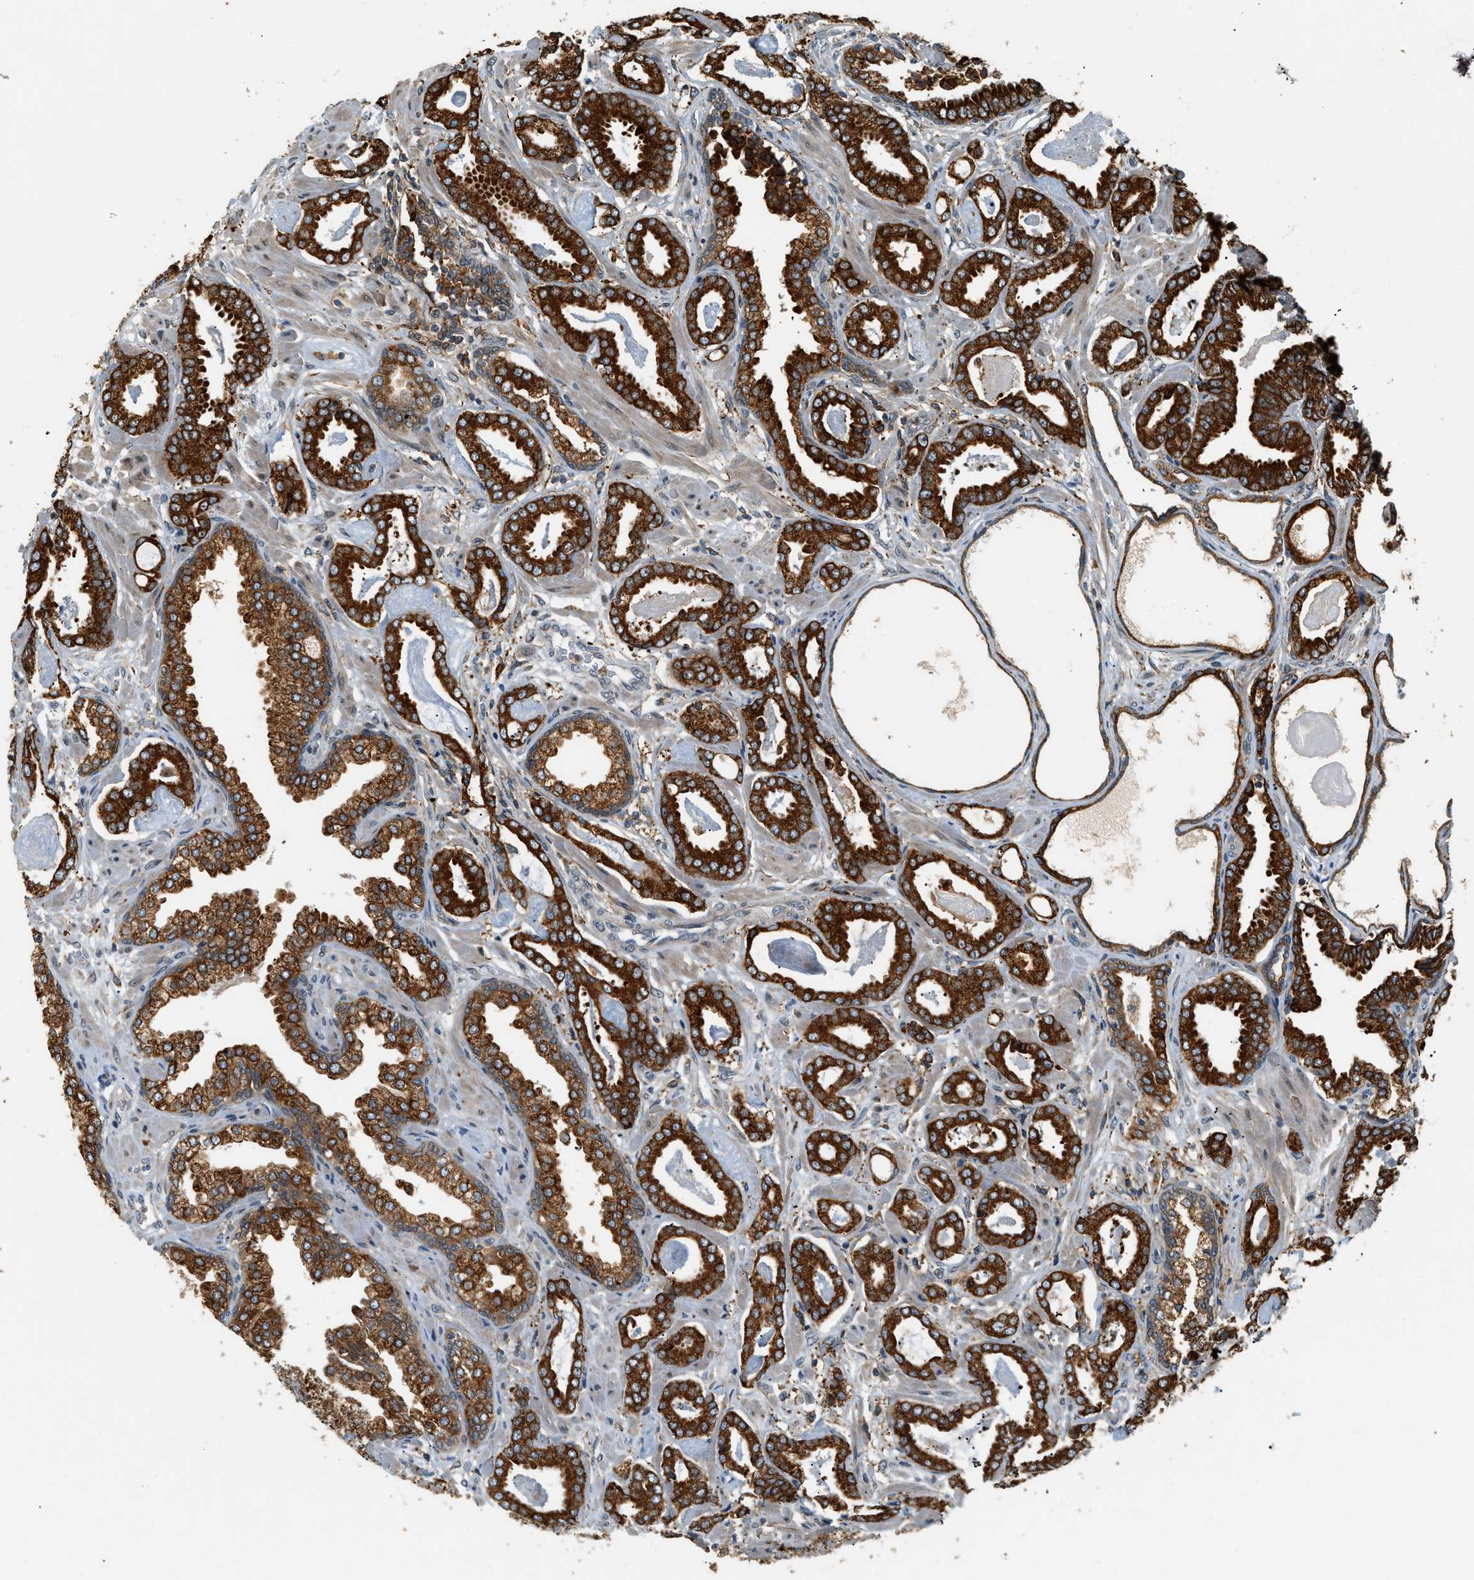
{"staining": {"intensity": "strong", "quantity": ">75%", "location": "cytoplasmic/membranous"}, "tissue": "prostate cancer", "cell_type": "Tumor cells", "image_type": "cancer", "snomed": [{"axis": "morphology", "description": "Adenocarcinoma, Low grade"}, {"axis": "topography", "description": "Prostate"}], "caption": "Prostate cancer tissue demonstrates strong cytoplasmic/membranous expression in about >75% of tumor cells, visualized by immunohistochemistry.", "gene": "SEMA4D", "patient": {"sex": "male", "age": 53}}